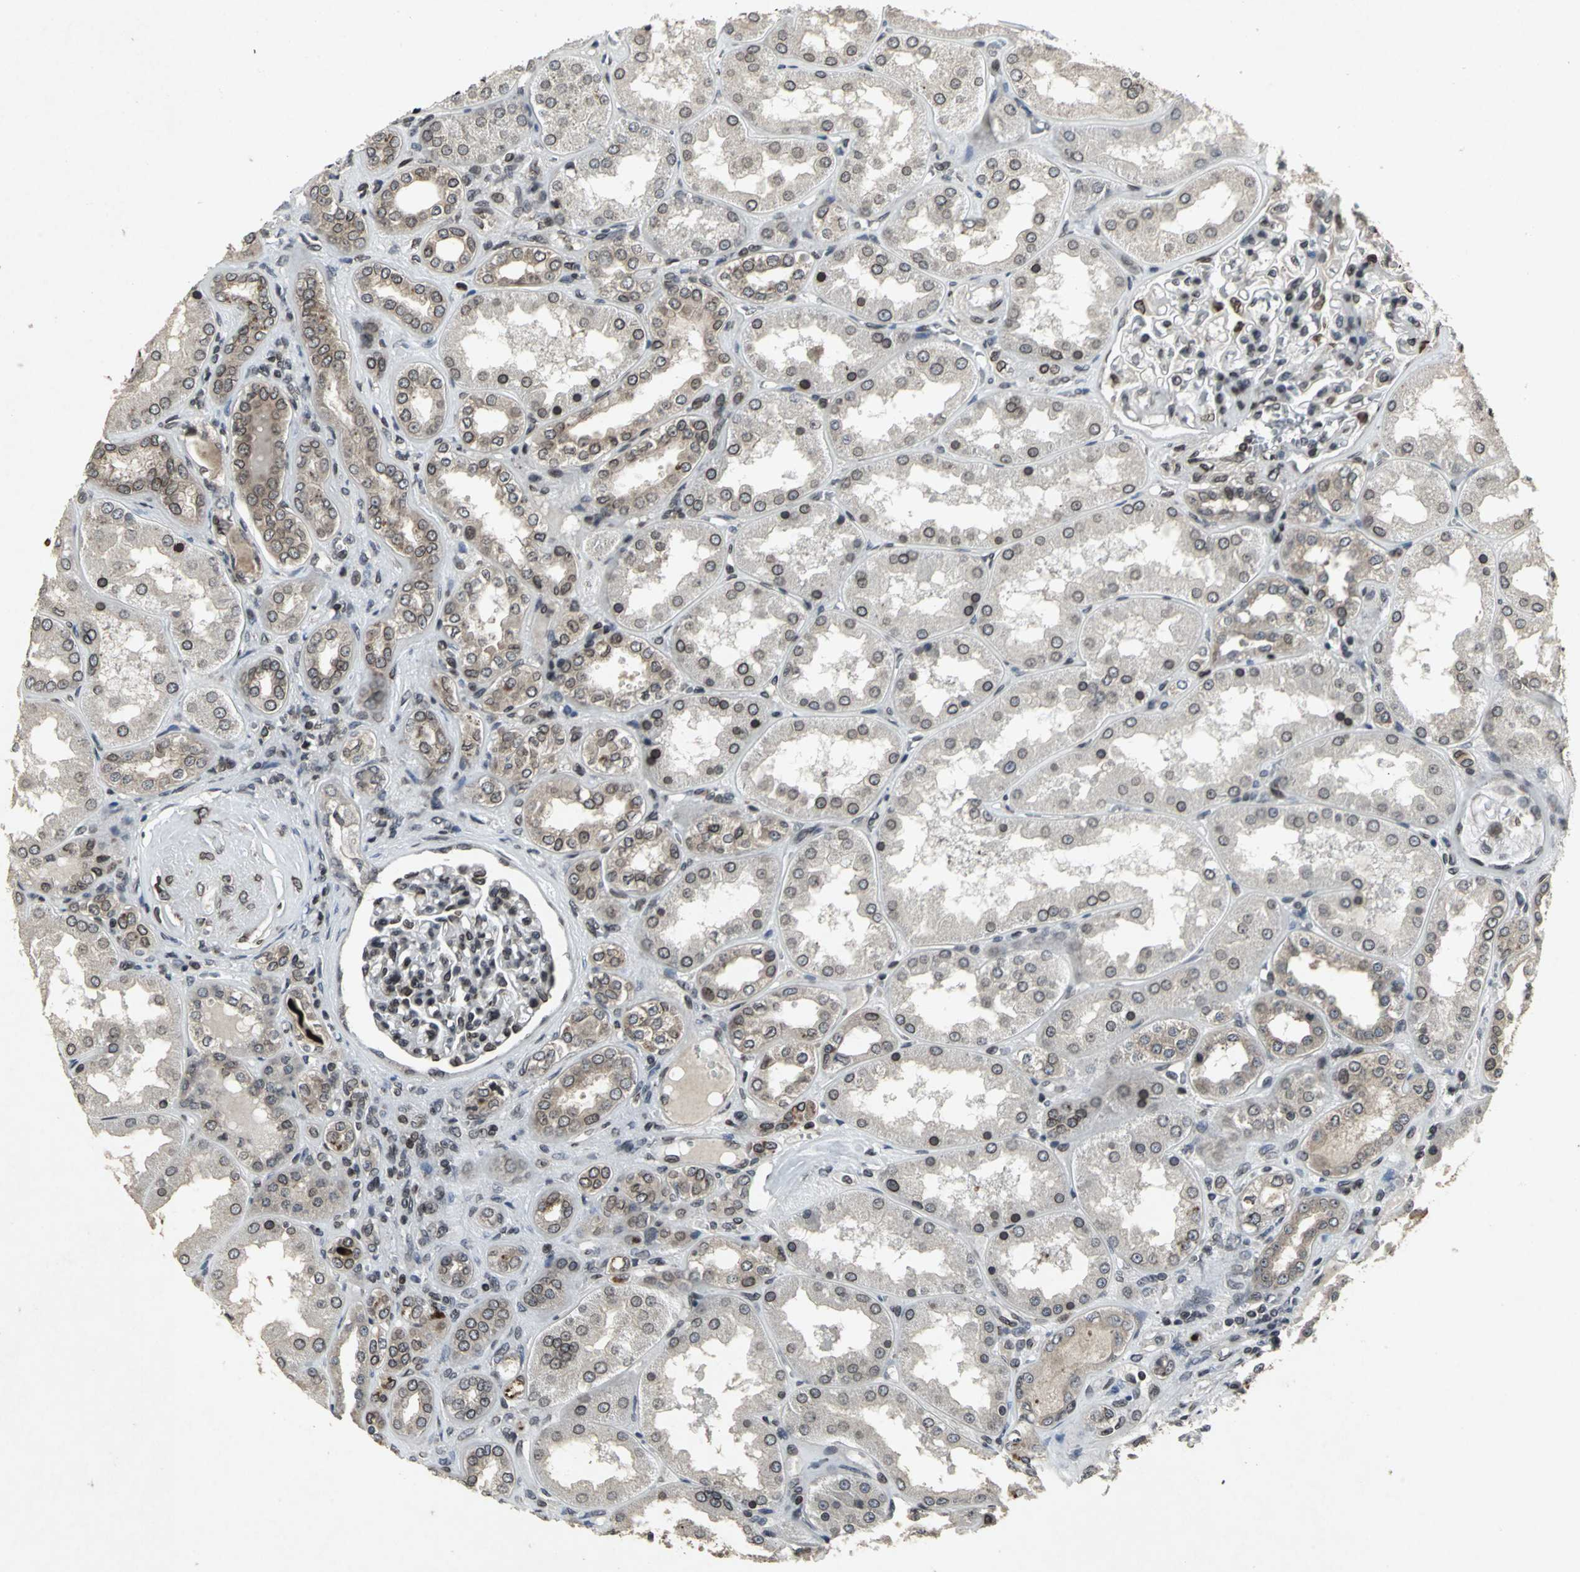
{"staining": {"intensity": "strong", "quantity": ">75%", "location": "cytoplasmic/membranous,nuclear"}, "tissue": "kidney", "cell_type": "Cells in glomeruli", "image_type": "normal", "snomed": [{"axis": "morphology", "description": "Normal tissue, NOS"}, {"axis": "topography", "description": "Kidney"}], "caption": "Immunohistochemistry histopathology image of normal kidney: human kidney stained using immunohistochemistry exhibits high levels of strong protein expression localized specifically in the cytoplasmic/membranous,nuclear of cells in glomeruli, appearing as a cytoplasmic/membranous,nuclear brown color.", "gene": "SH2B3", "patient": {"sex": "female", "age": 56}}